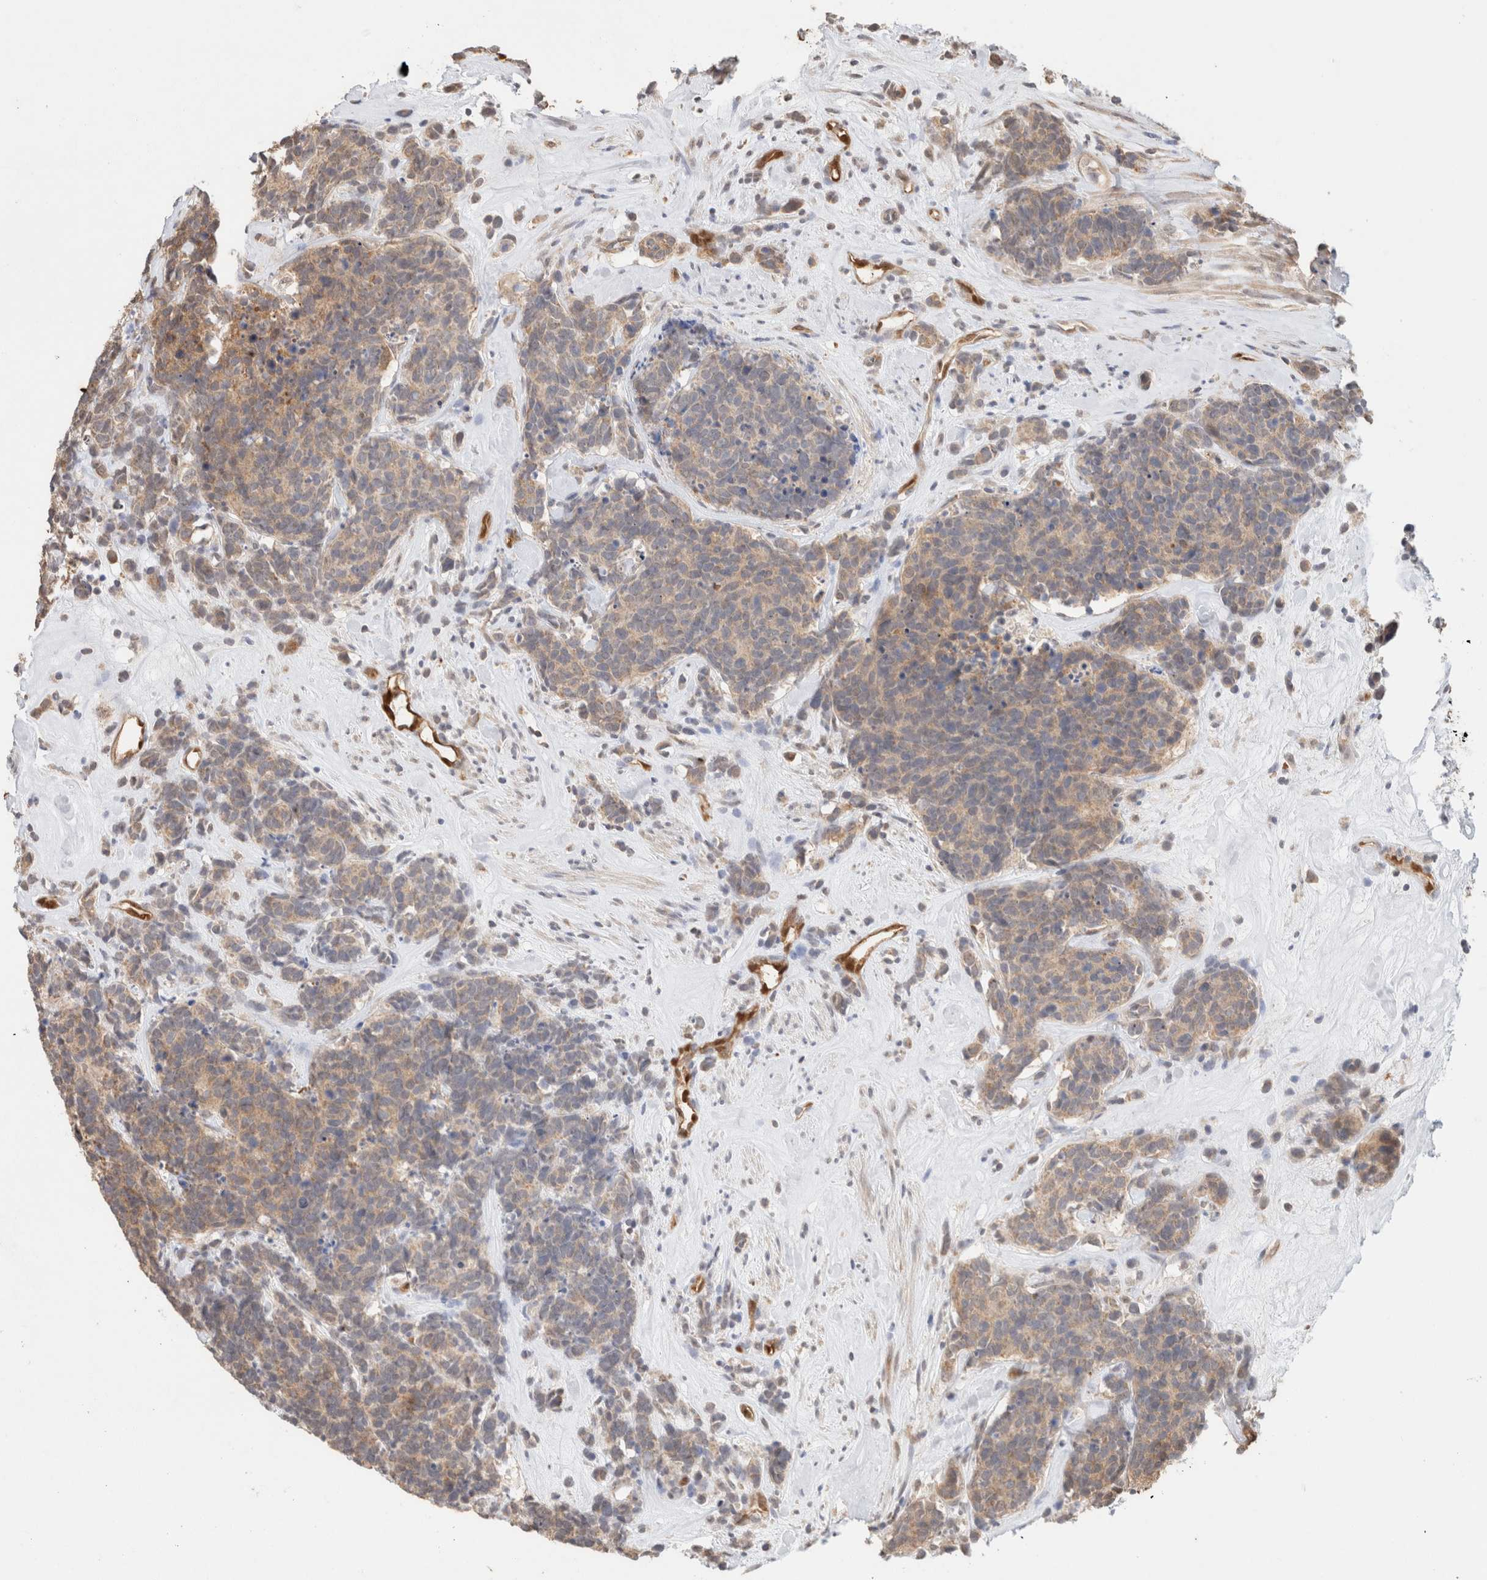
{"staining": {"intensity": "weak", "quantity": ">75%", "location": "cytoplasmic/membranous"}, "tissue": "carcinoid", "cell_type": "Tumor cells", "image_type": "cancer", "snomed": [{"axis": "morphology", "description": "Carcinoma, NOS"}, {"axis": "morphology", "description": "Carcinoid, malignant, NOS"}, {"axis": "topography", "description": "Urinary bladder"}], "caption": "Immunohistochemical staining of human carcinoma demonstrates low levels of weak cytoplasmic/membranous protein positivity in about >75% of tumor cells.", "gene": "CA13", "patient": {"sex": "male", "age": 57}}